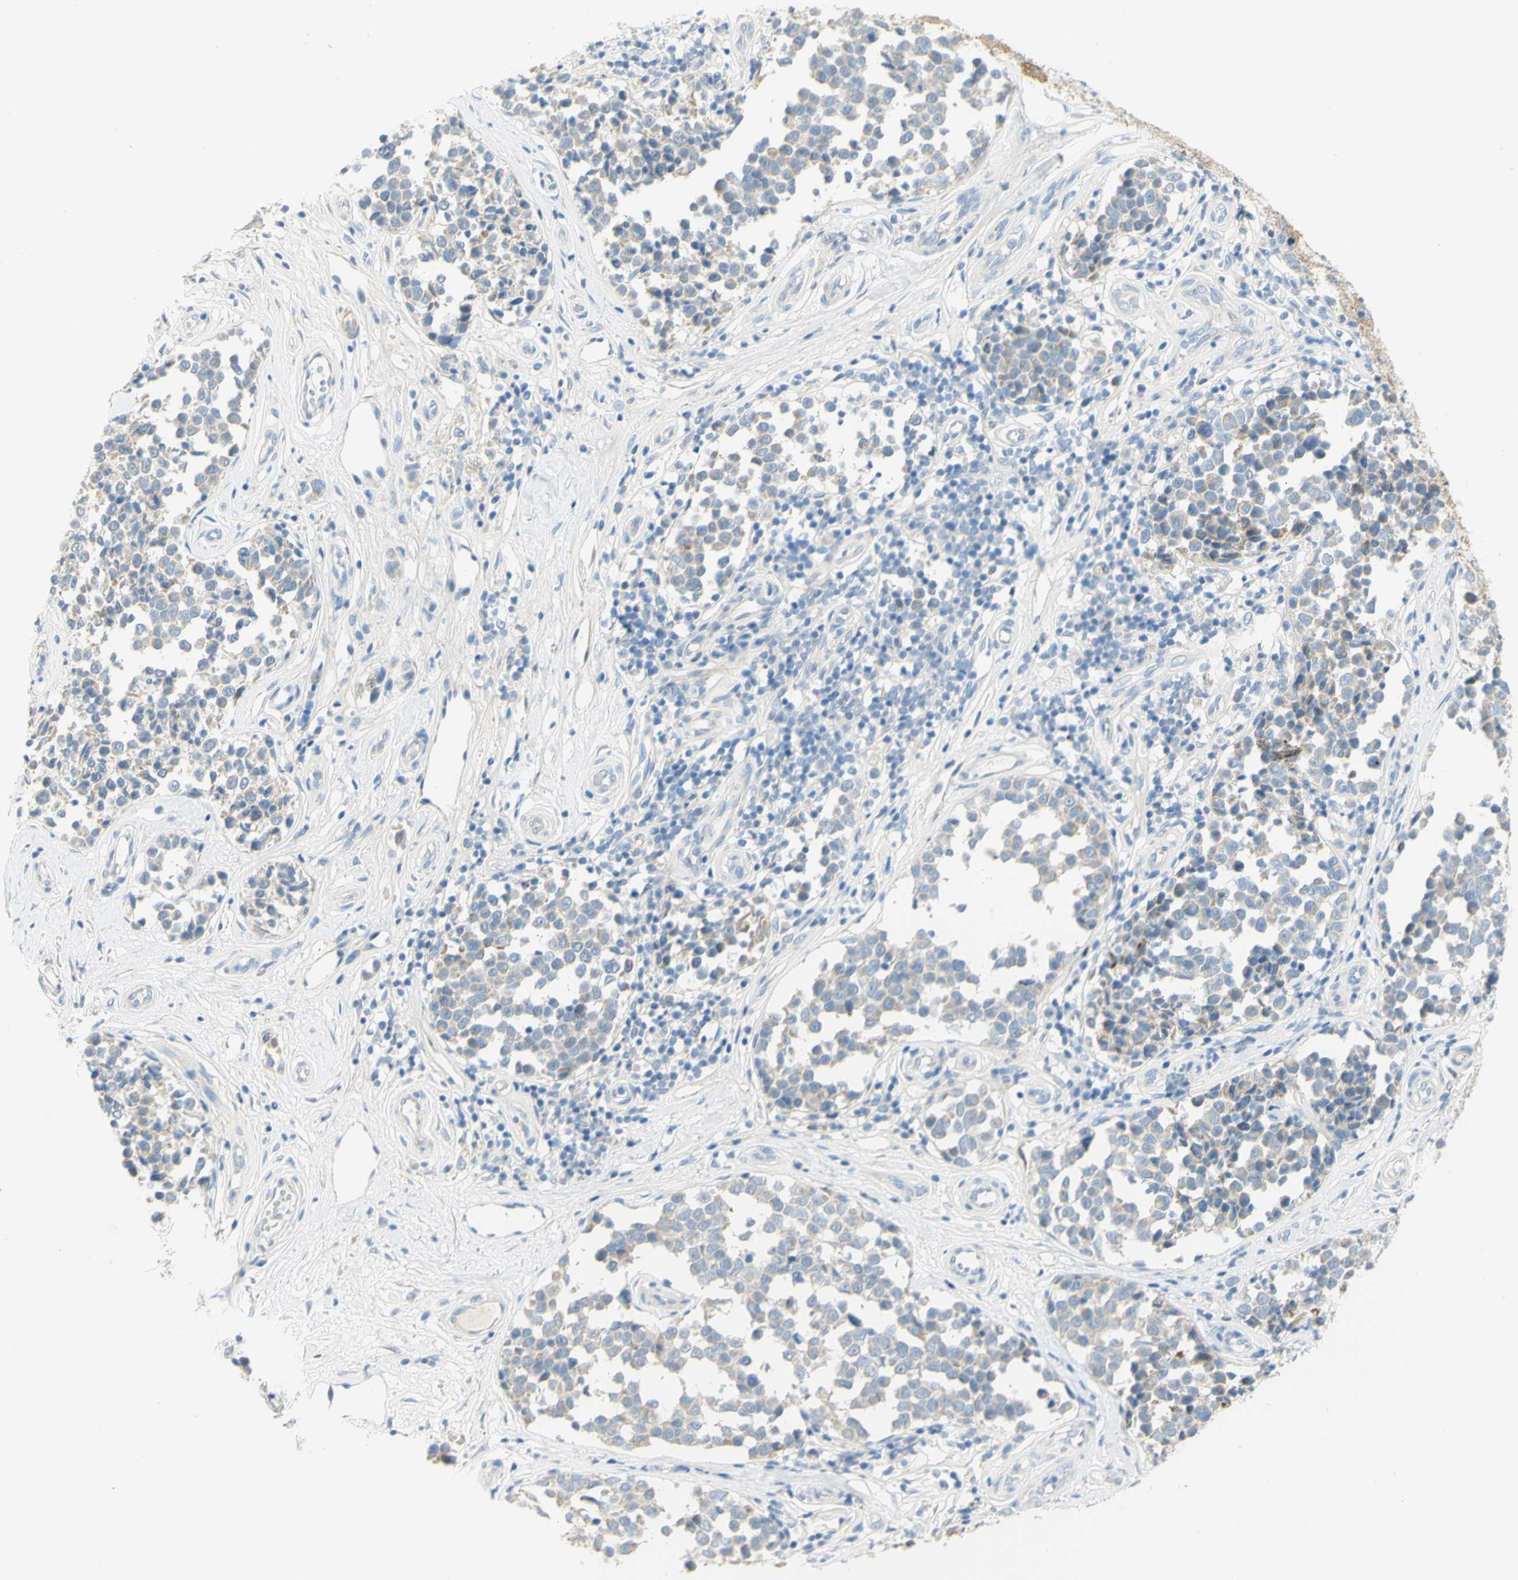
{"staining": {"intensity": "weak", "quantity": "25%-75%", "location": "cytoplasmic/membranous"}, "tissue": "melanoma", "cell_type": "Tumor cells", "image_type": "cancer", "snomed": [{"axis": "morphology", "description": "Malignant melanoma, NOS"}, {"axis": "topography", "description": "Skin"}], "caption": "Immunohistochemistry staining of melanoma, which reveals low levels of weak cytoplasmic/membranous staining in about 25%-75% of tumor cells indicating weak cytoplasmic/membranous protein expression. The staining was performed using DAB (3,3'-diaminobenzidine) (brown) for protein detection and nuclei were counterstained in hematoxylin (blue).", "gene": "GCNT3", "patient": {"sex": "female", "age": 64}}